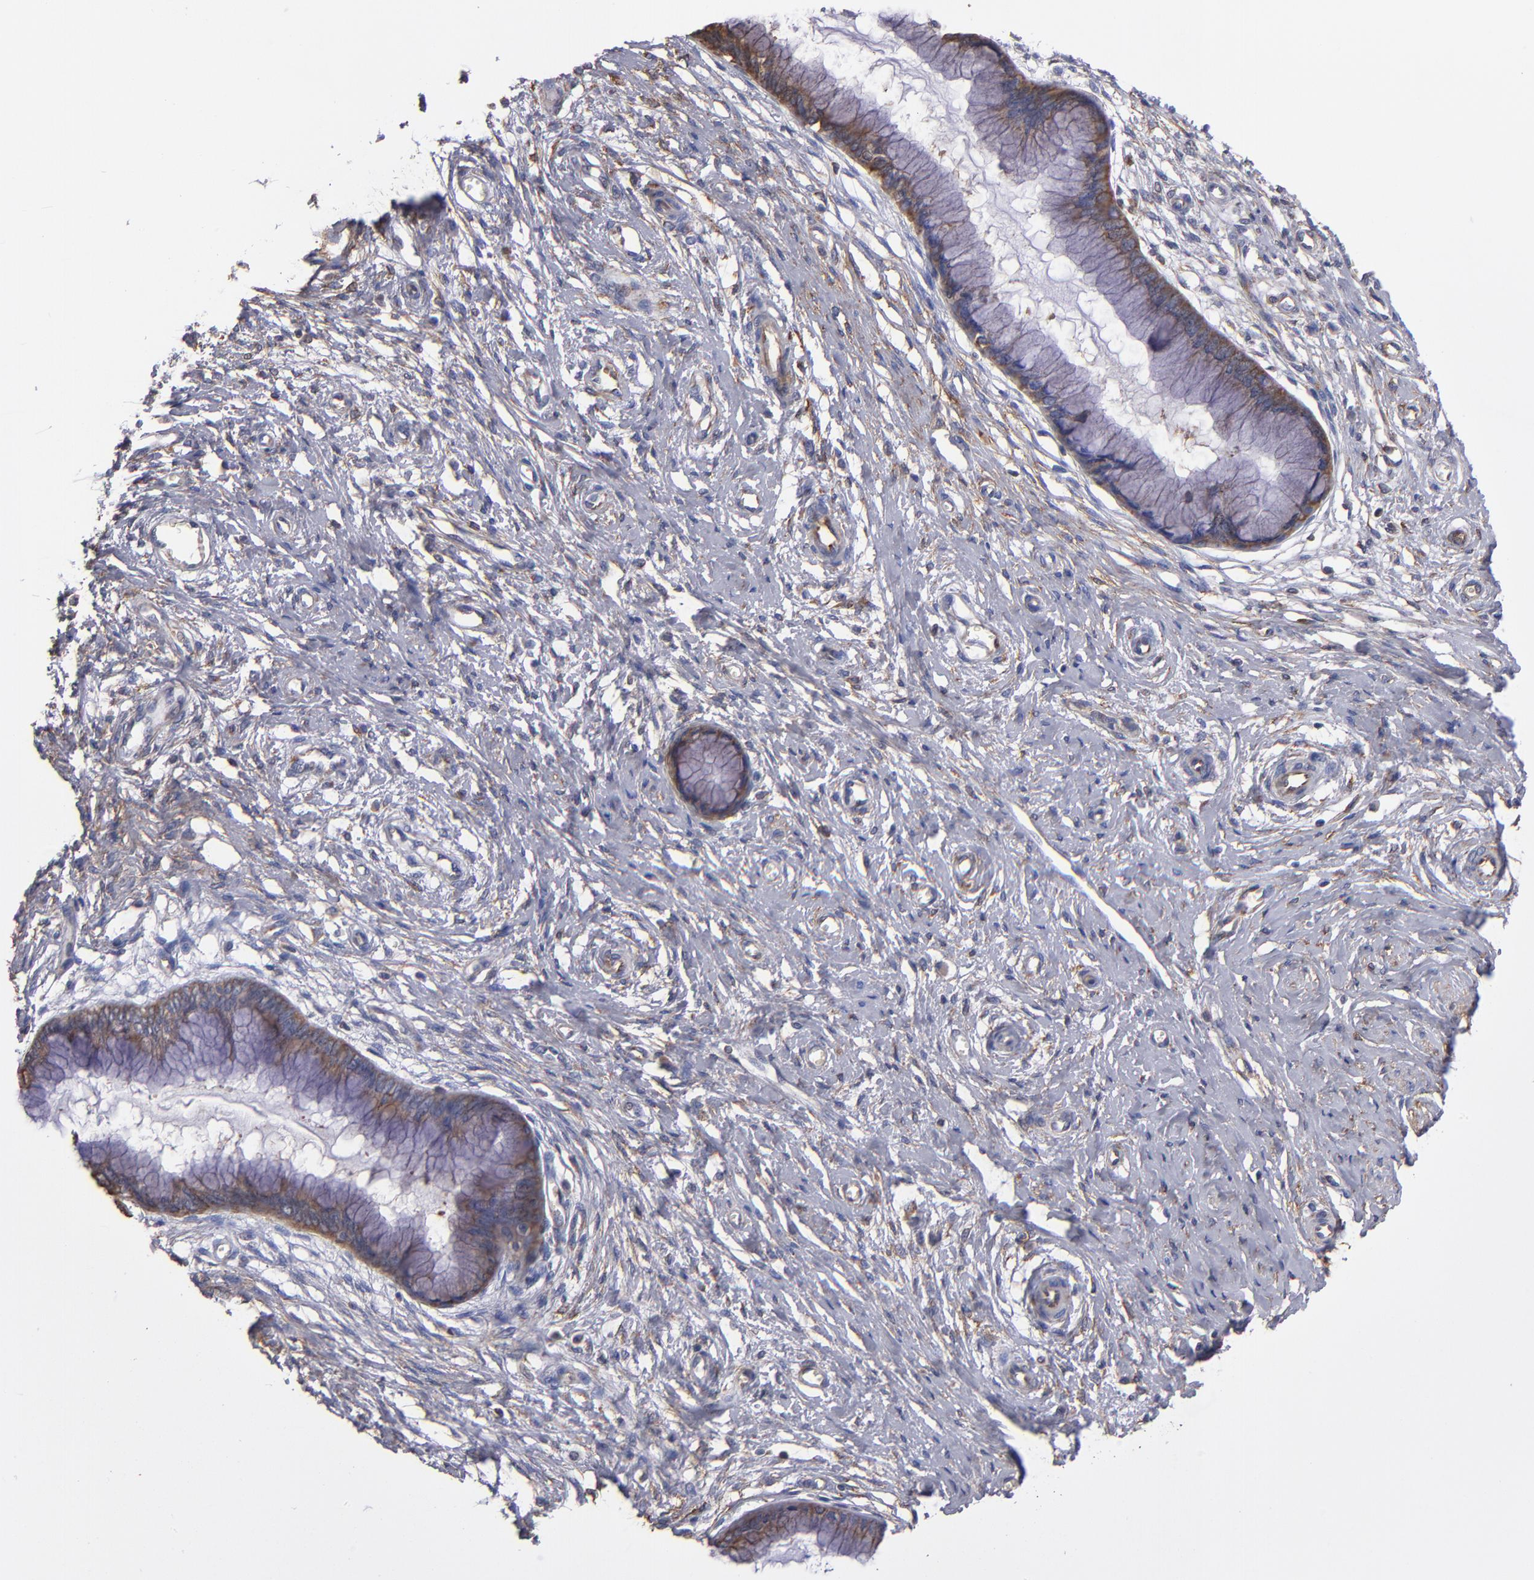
{"staining": {"intensity": "moderate", "quantity": ">75%", "location": "cytoplasmic/membranous"}, "tissue": "cervix", "cell_type": "Glandular cells", "image_type": "normal", "snomed": [{"axis": "morphology", "description": "Normal tissue, NOS"}, {"axis": "topography", "description": "Cervix"}], "caption": "DAB immunohistochemical staining of benign human cervix shows moderate cytoplasmic/membranous protein positivity in approximately >75% of glandular cells. (DAB IHC with brightfield microscopy, high magnification).", "gene": "MVP", "patient": {"sex": "female", "age": 55}}